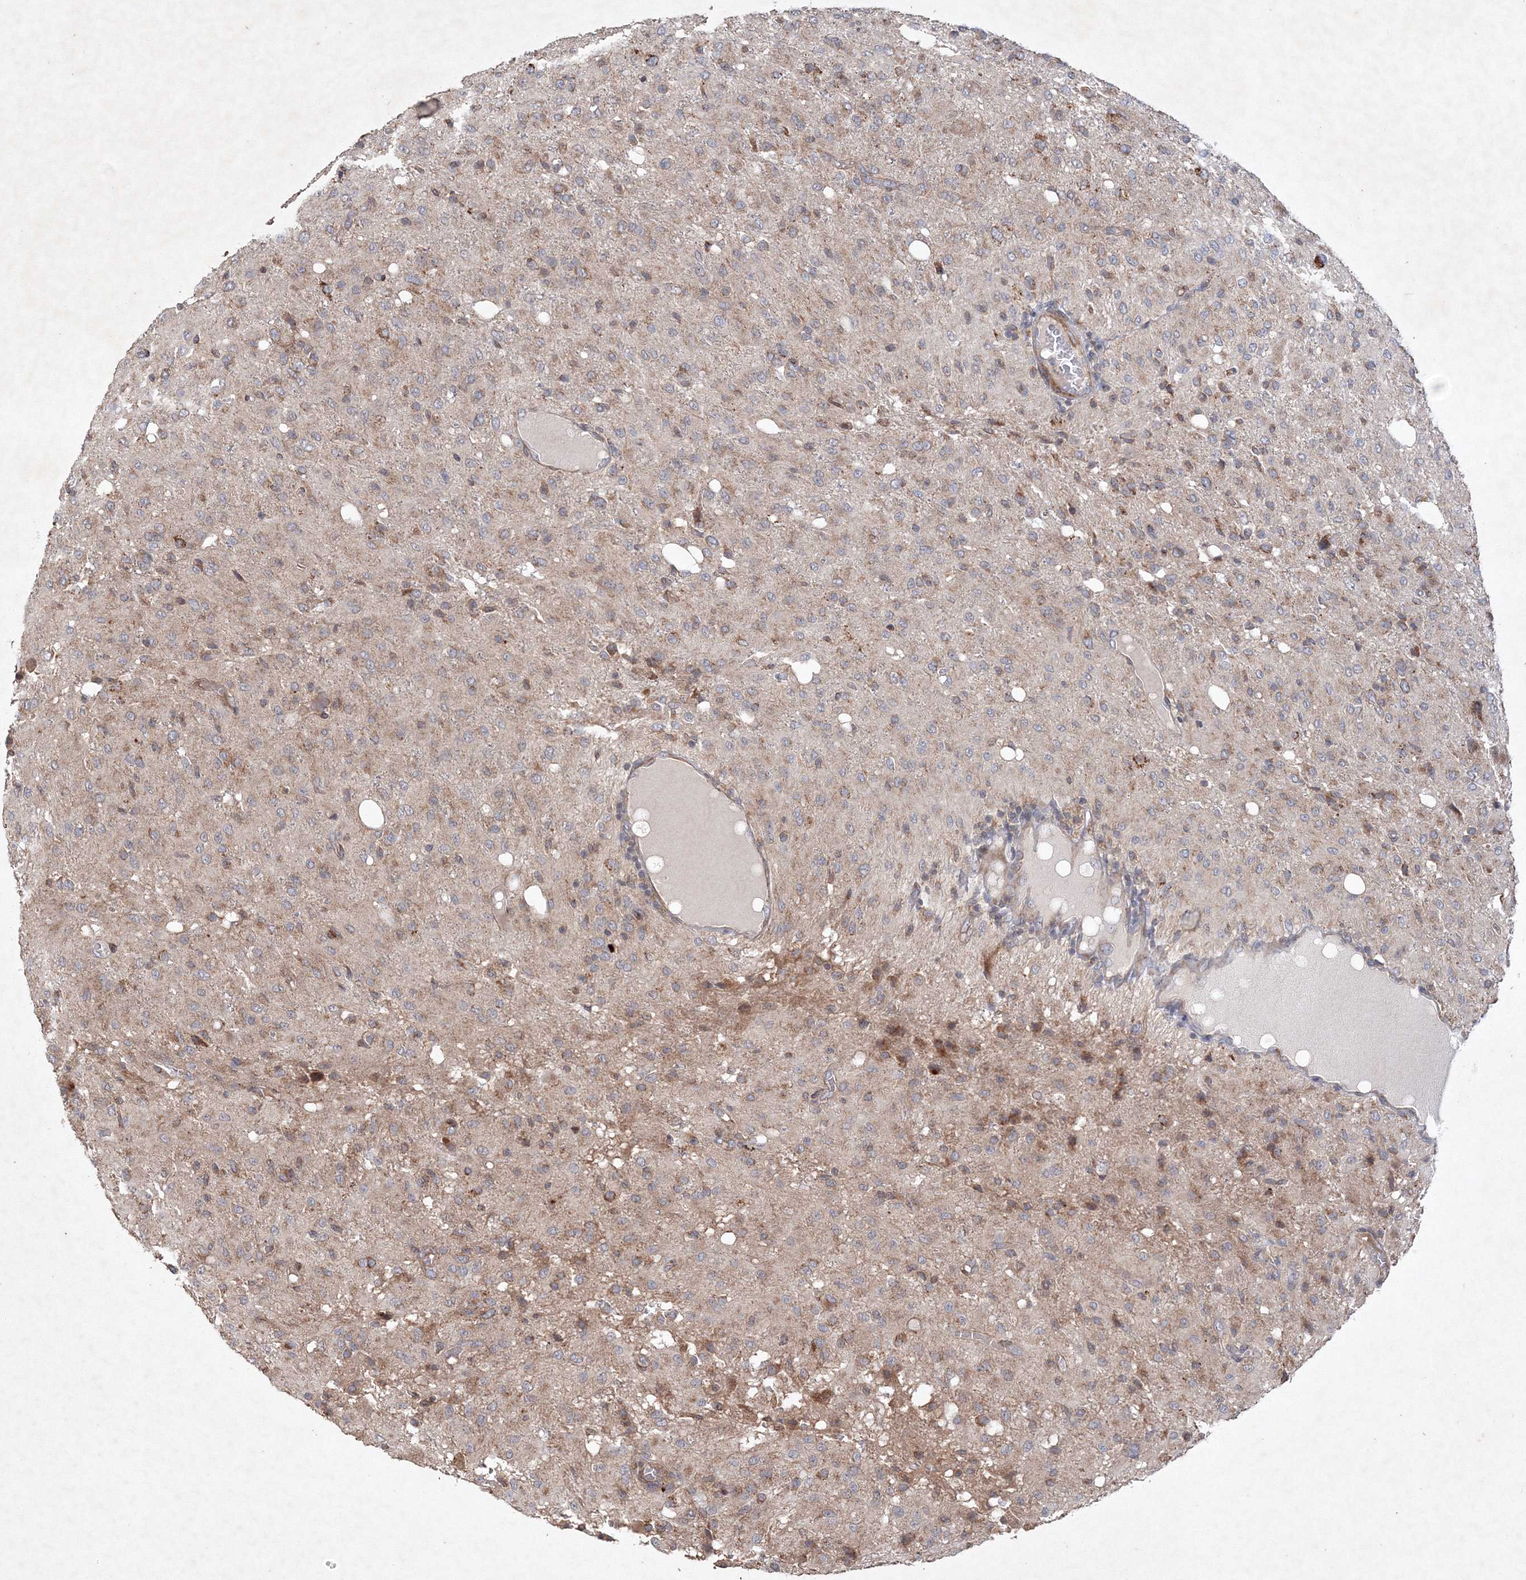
{"staining": {"intensity": "weak", "quantity": "25%-75%", "location": "cytoplasmic/membranous"}, "tissue": "glioma", "cell_type": "Tumor cells", "image_type": "cancer", "snomed": [{"axis": "morphology", "description": "Glioma, malignant, High grade"}, {"axis": "topography", "description": "Brain"}], "caption": "Protein staining by immunohistochemistry (IHC) exhibits weak cytoplasmic/membranous positivity in approximately 25%-75% of tumor cells in malignant glioma (high-grade).", "gene": "NOA1", "patient": {"sex": "female", "age": 59}}